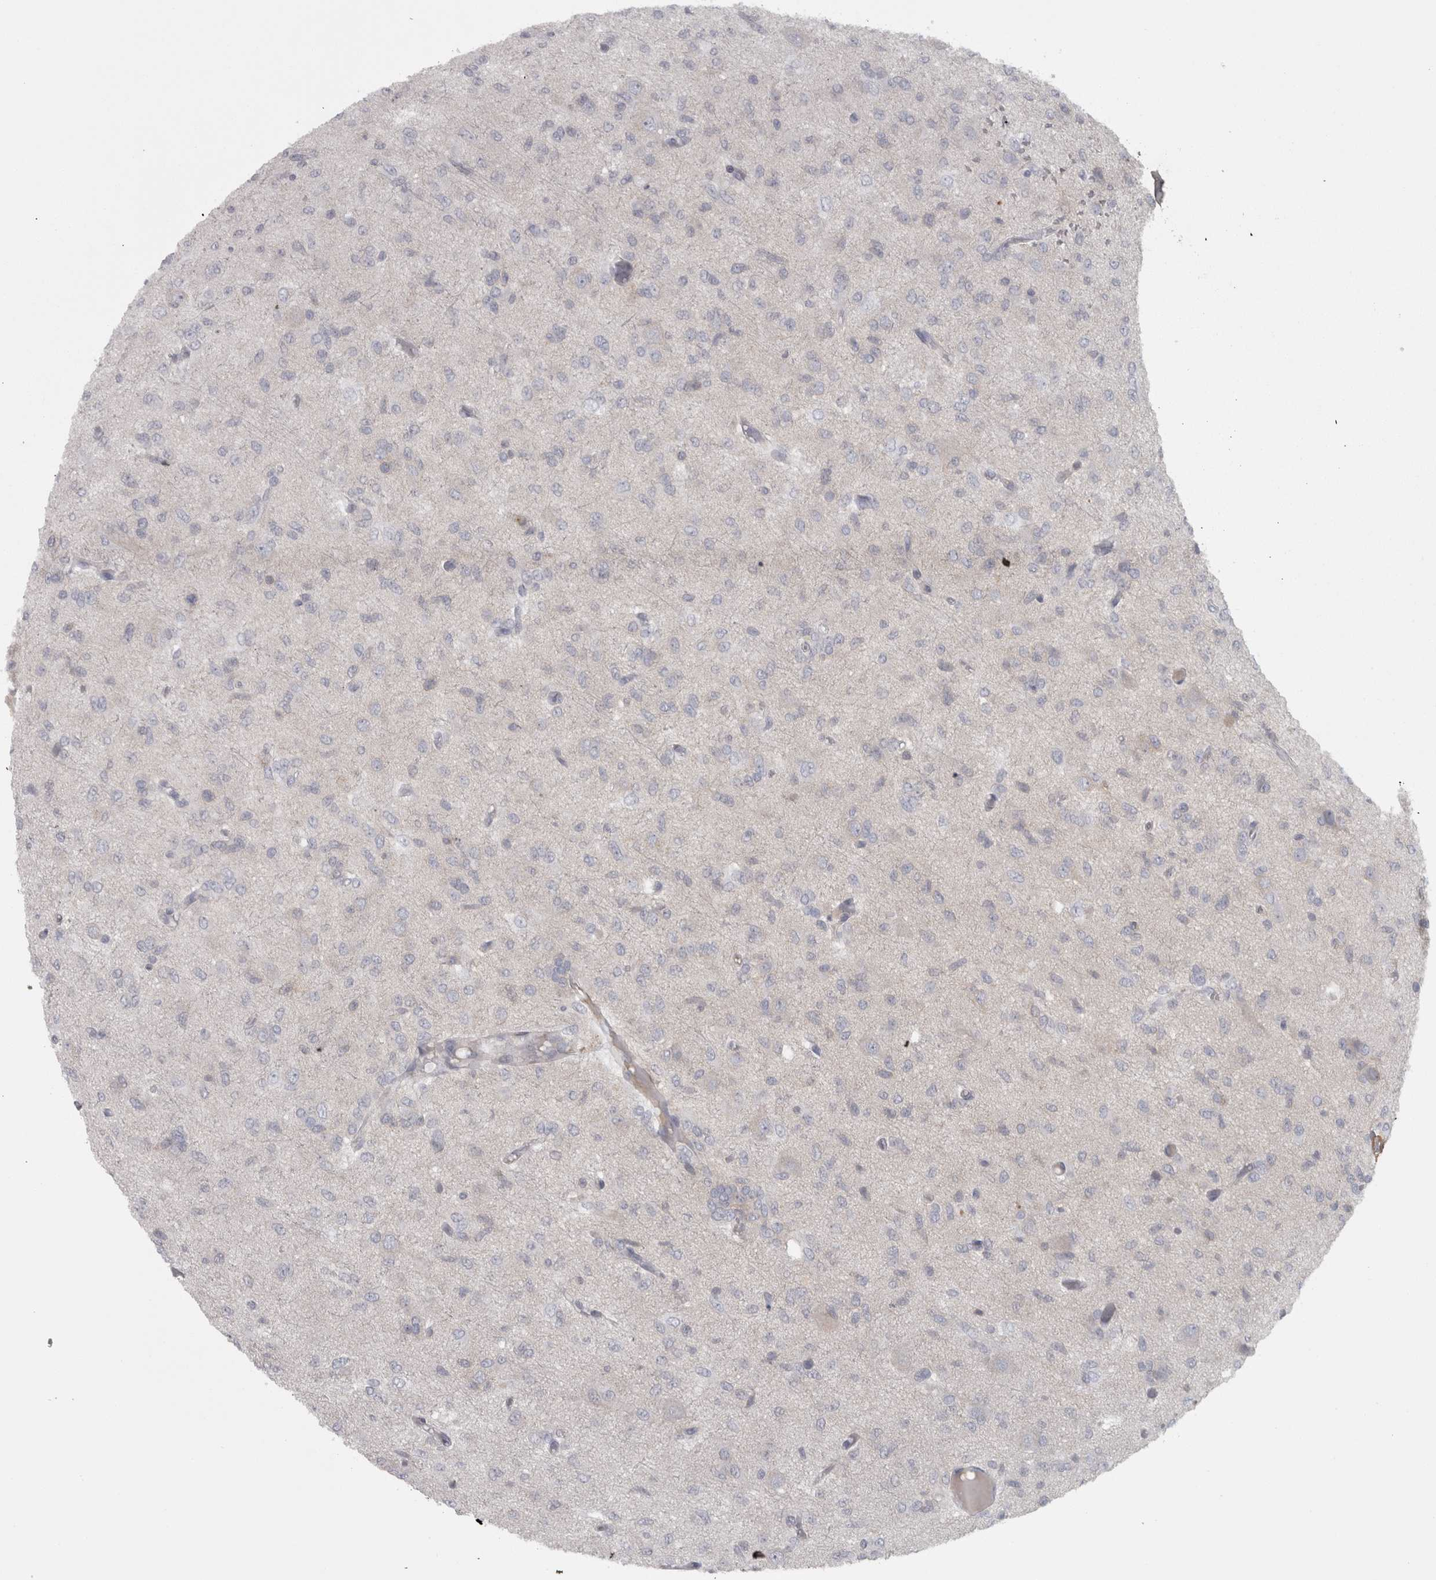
{"staining": {"intensity": "negative", "quantity": "none", "location": "none"}, "tissue": "glioma", "cell_type": "Tumor cells", "image_type": "cancer", "snomed": [{"axis": "morphology", "description": "Glioma, malignant, High grade"}, {"axis": "topography", "description": "Brain"}], "caption": "Image shows no protein expression in tumor cells of malignant glioma (high-grade) tissue.", "gene": "PPP1R12B", "patient": {"sex": "female", "age": 59}}